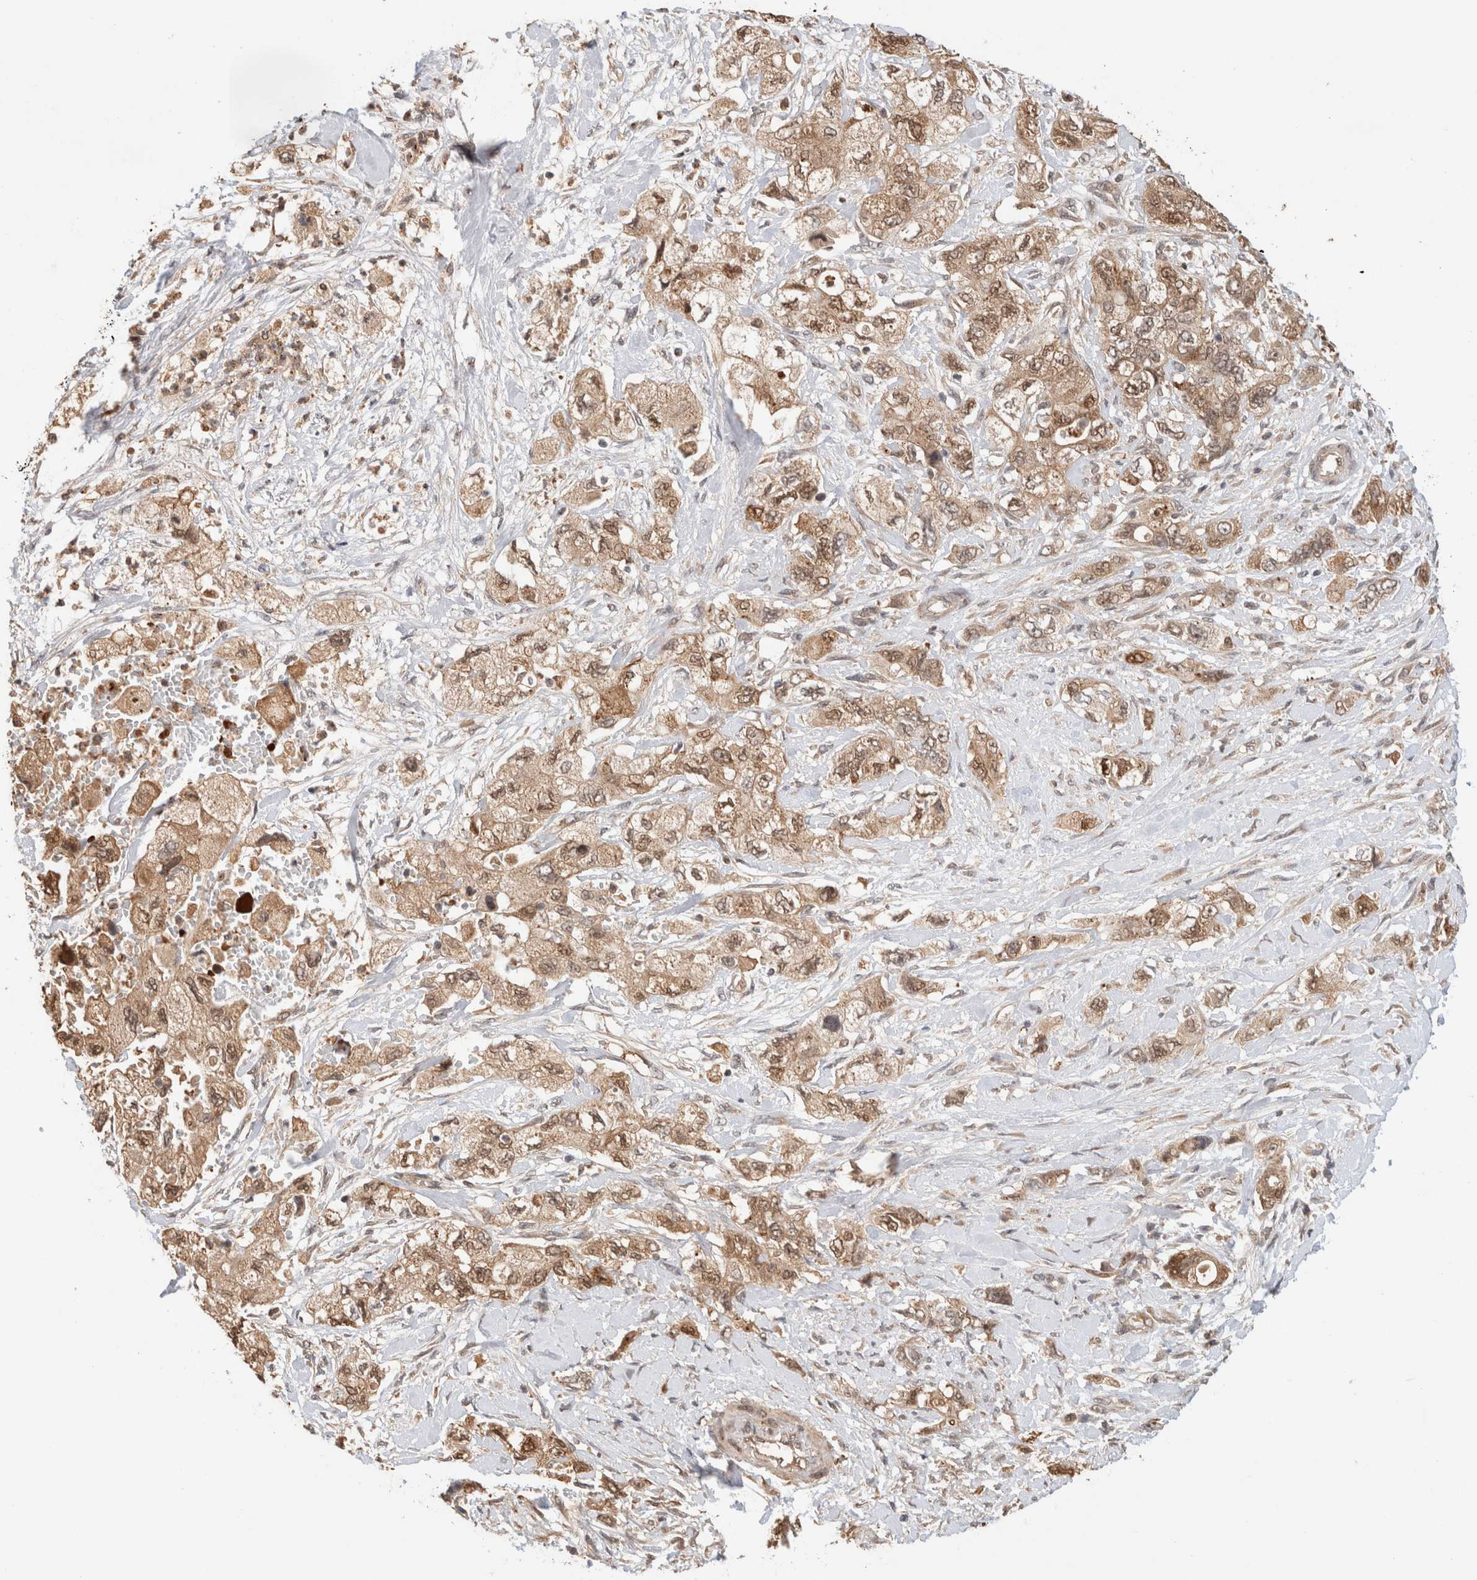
{"staining": {"intensity": "moderate", "quantity": ">75%", "location": "cytoplasmic/membranous,nuclear"}, "tissue": "pancreatic cancer", "cell_type": "Tumor cells", "image_type": "cancer", "snomed": [{"axis": "morphology", "description": "Adenocarcinoma, NOS"}, {"axis": "topography", "description": "Pancreas"}], "caption": "Pancreatic cancer stained with a brown dye reveals moderate cytoplasmic/membranous and nuclear positive staining in approximately >75% of tumor cells.", "gene": "OTUD6B", "patient": {"sex": "female", "age": 73}}